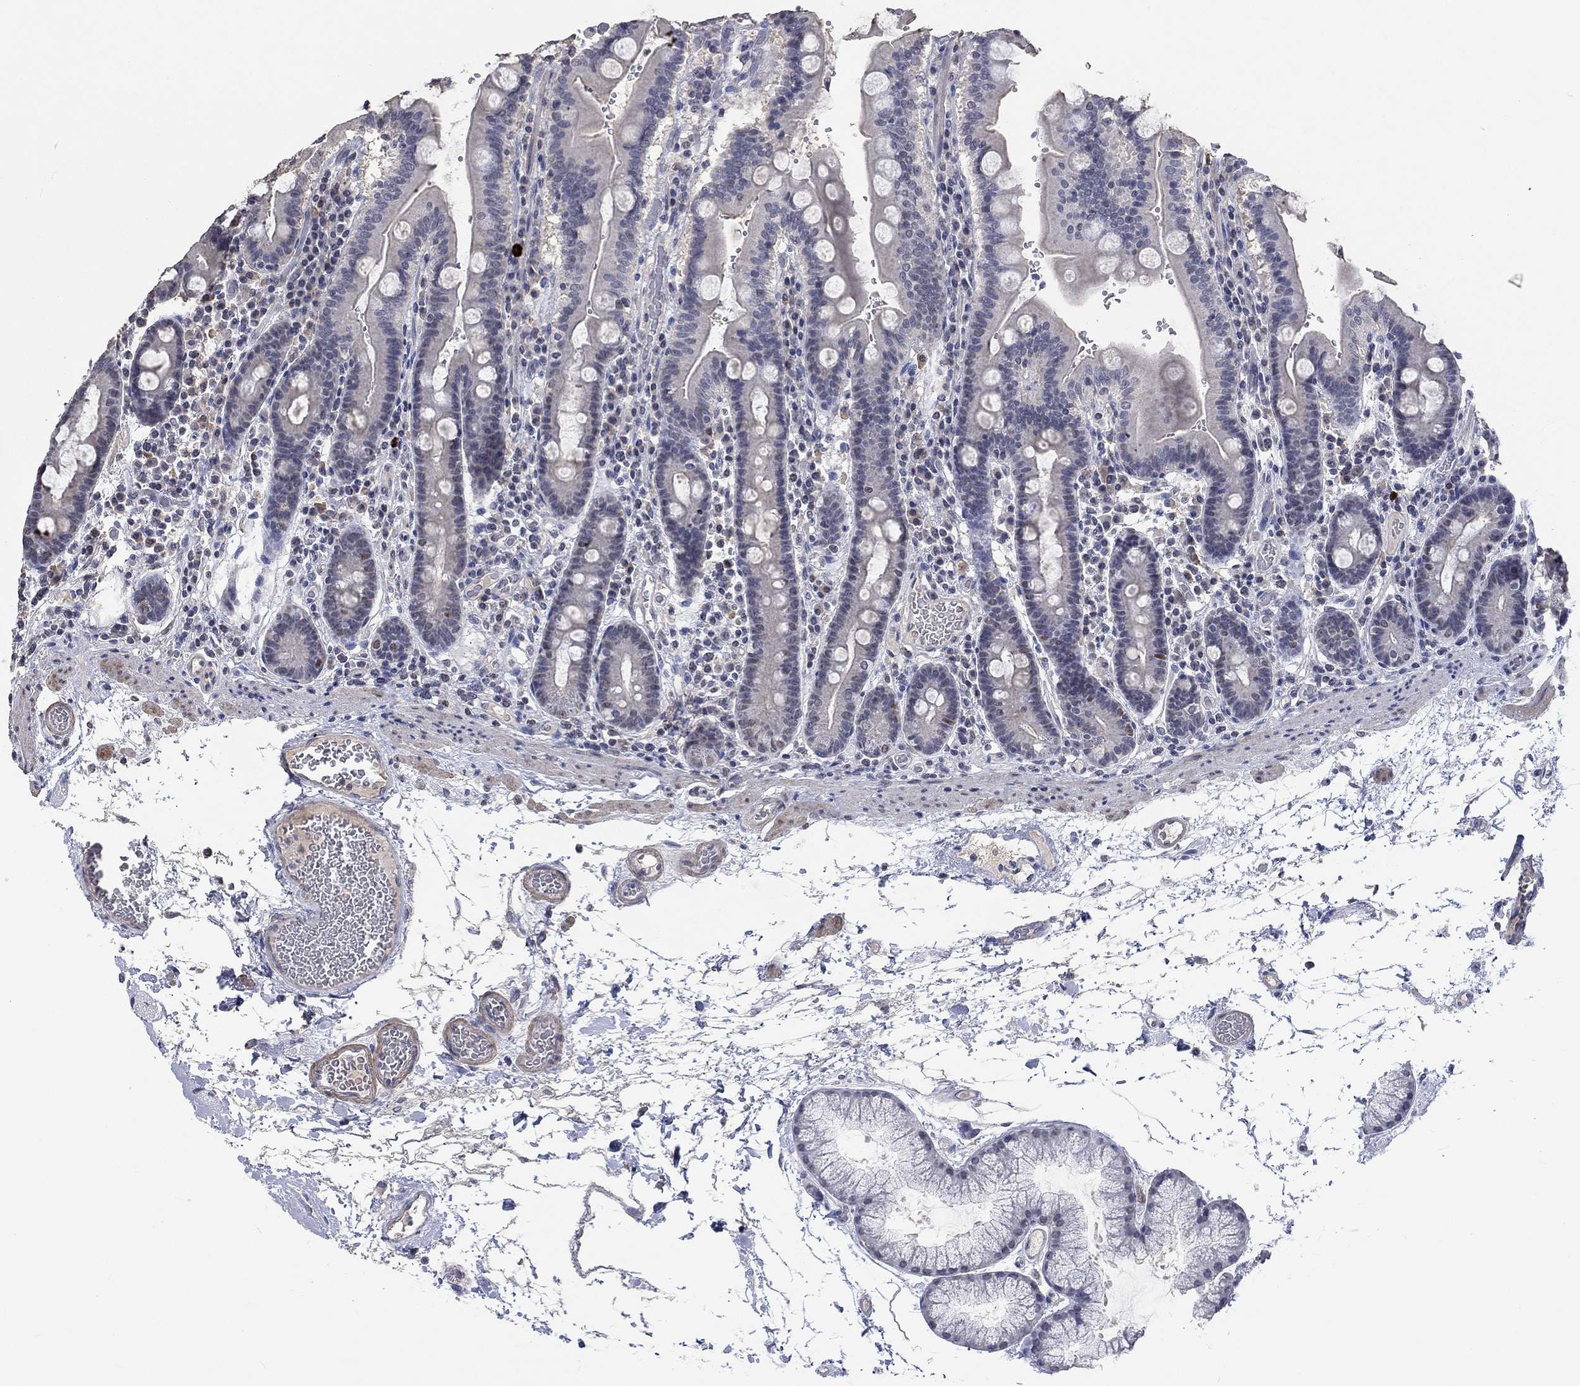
{"staining": {"intensity": "negative", "quantity": "none", "location": "none"}, "tissue": "duodenum", "cell_type": "Glandular cells", "image_type": "normal", "snomed": [{"axis": "morphology", "description": "Normal tissue, NOS"}, {"axis": "topography", "description": "Duodenum"}], "caption": "An IHC micrograph of normal duodenum is shown. There is no staining in glandular cells of duodenum.", "gene": "ZBTB18", "patient": {"sex": "female", "age": 62}}